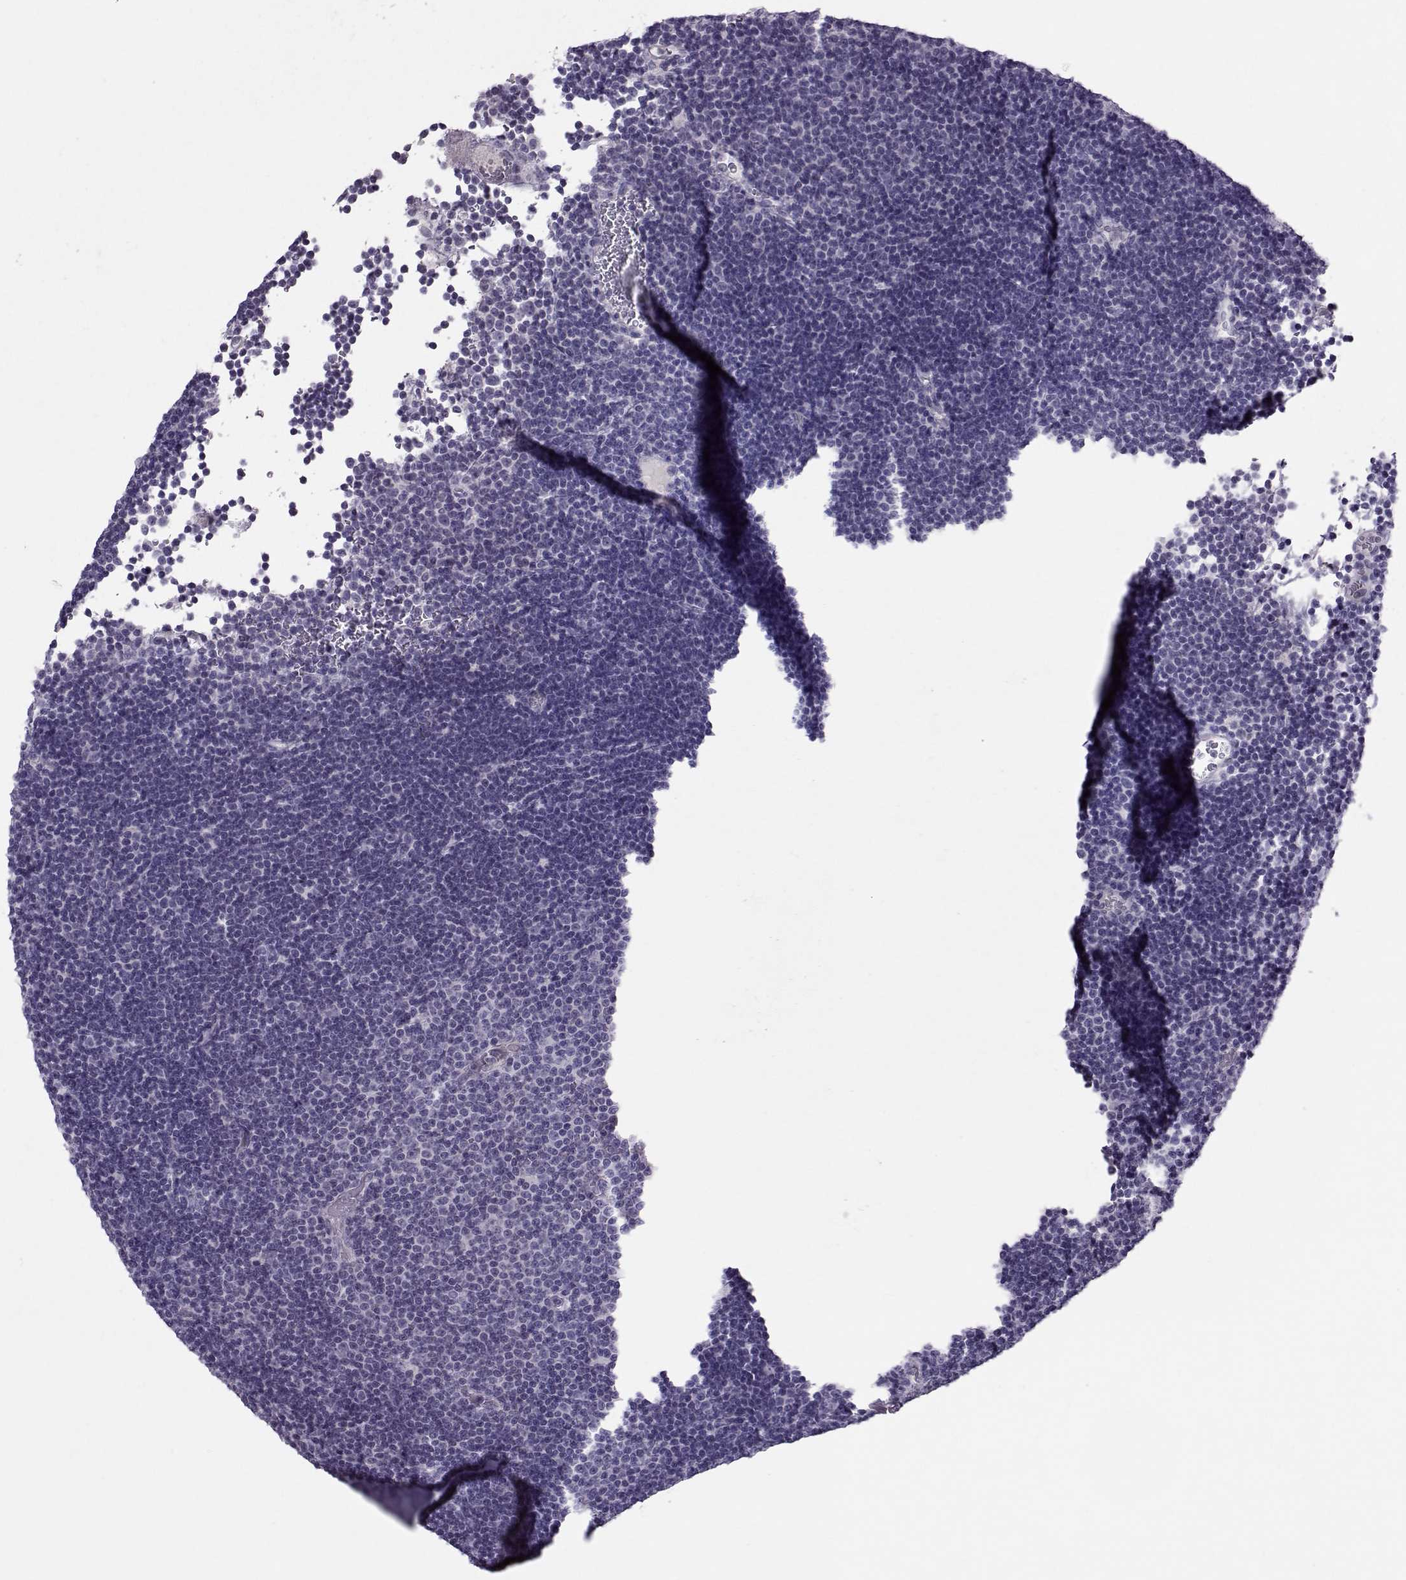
{"staining": {"intensity": "negative", "quantity": "none", "location": "none"}, "tissue": "lymphoma", "cell_type": "Tumor cells", "image_type": "cancer", "snomed": [{"axis": "morphology", "description": "Malignant lymphoma, non-Hodgkin's type, Low grade"}, {"axis": "topography", "description": "Brain"}], "caption": "A histopathology image of human low-grade malignant lymphoma, non-Hodgkin's type is negative for staining in tumor cells.", "gene": "ASRGL1", "patient": {"sex": "female", "age": 66}}